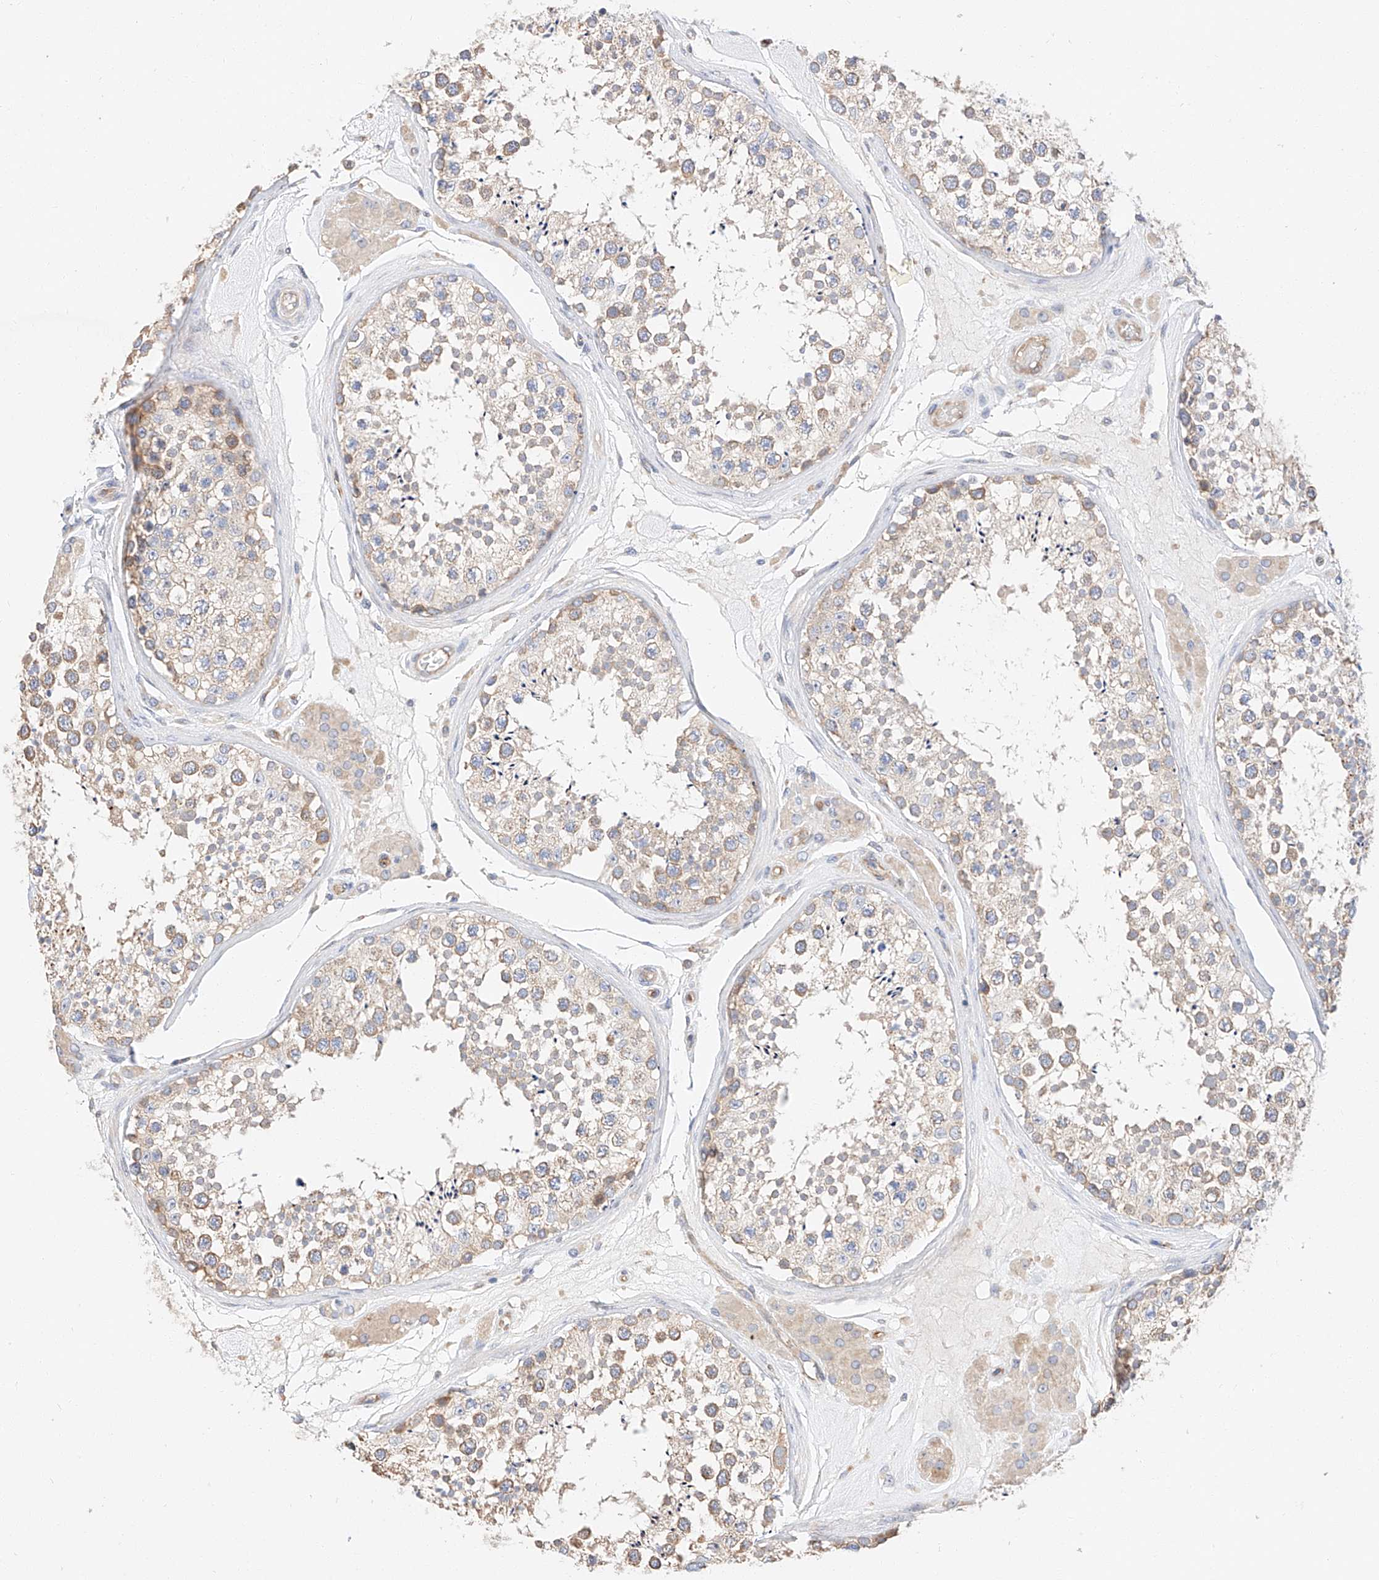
{"staining": {"intensity": "weak", "quantity": ">75%", "location": "cytoplasmic/membranous"}, "tissue": "testis", "cell_type": "Cells in seminiferous ducts", "image_type": "normal", "snomed": [{"axis": "morphology", "description": "Normal tissue, NOS"}, {"axis": "topography", "description": "Testis"}], "caption": "Cells in seminiferous ducts exhibit weak cytoplasmic/membranous expression in approximately >75% of cells in unremarkable testis.", "gene": "GLMN", "patient": {"sex": "male", "age": 46}}